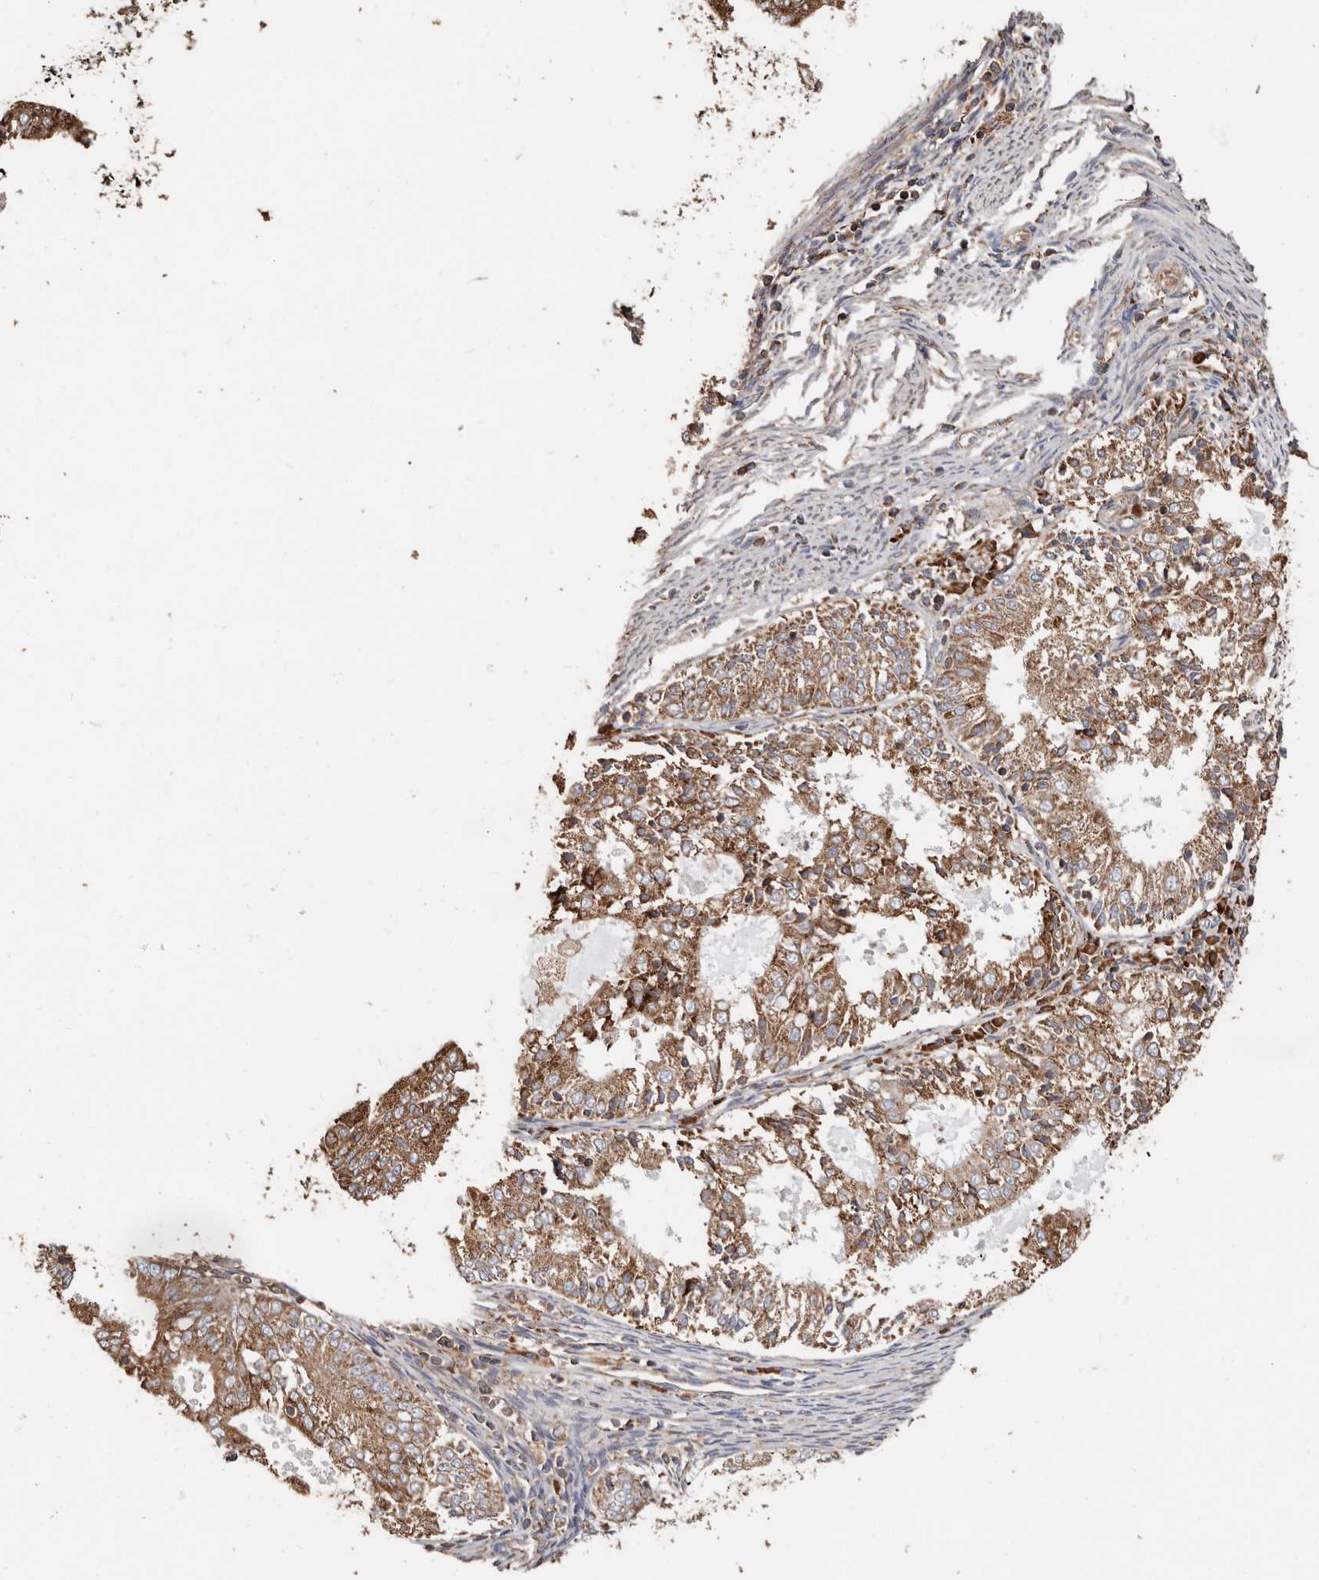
{"staining": {"intensity": "moderate", "quantity": ">75%", "location": "cytoplasmic/membranous"}, "tissue": "endometrial cancer", "cell_type": "Tumor cells", "image_type": "cancer", "snomed": [{"axis": "morphology", "description": "Adenocarcinoma, NOS"}, {"axis": "topography", "description": "Endometrium"}], "caption": "Immunohistochemistry (IHC) (DAB) staining of adenocarcinoma (endometrial) reveals moderate cytoplasmic/membranous protein staining in approximately >75% of tumor cells.", "gene": "OSGIN2", "patient": {"sex": "female", "age": 57}}